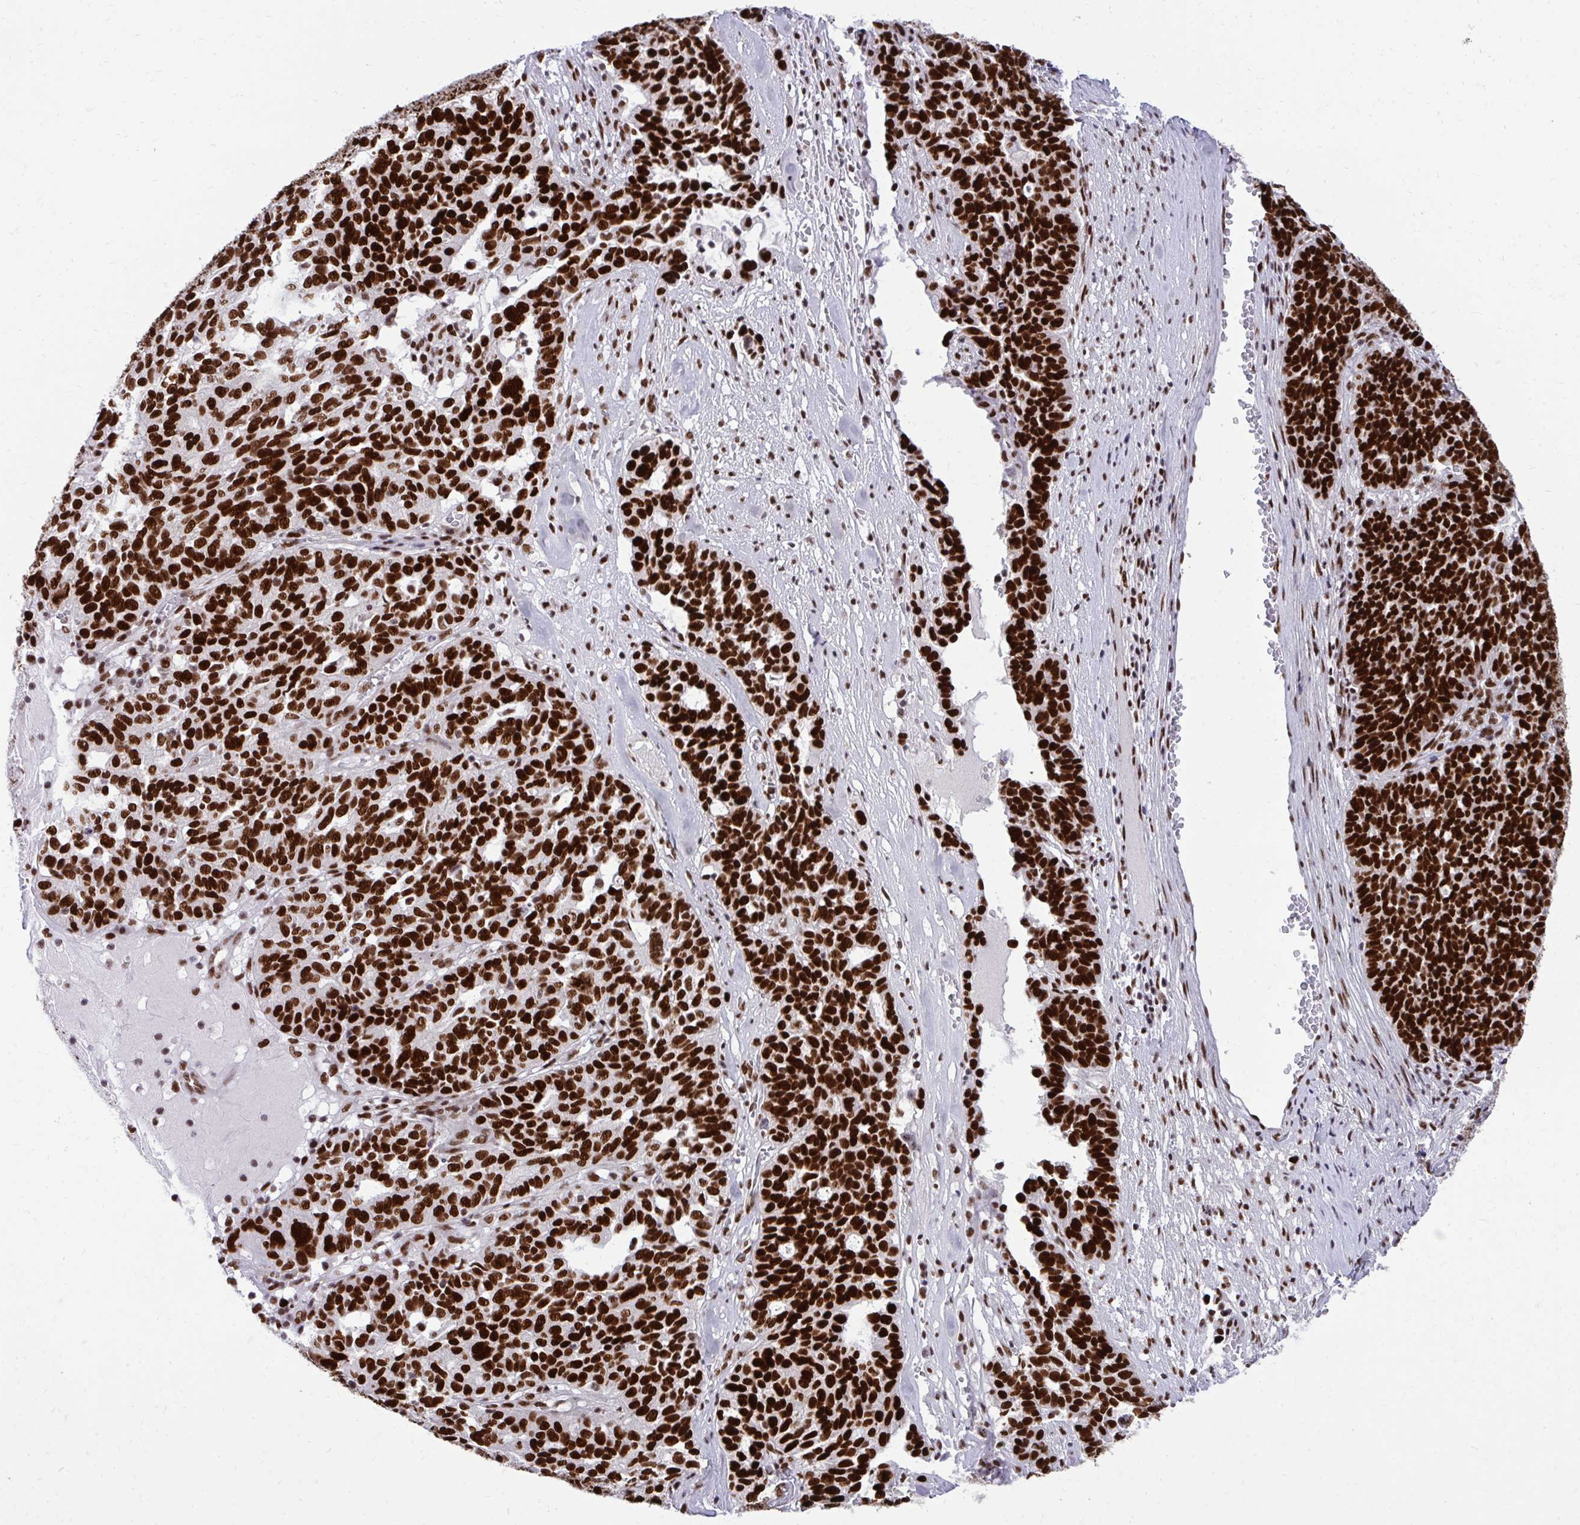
{"staining": {"intensity": "strong", "quantity": ">75%", "location": "nuclear"}, "tissue": "ovarian cancer", "cell_type": "Tumor cells", "image_type": "cancer", "snomed": [{"axis": "morphology", "description": "Cystadenocarcinoma, serous, NOS"}, {"axis": "topography", "description": "Ovary"}], "caption": "Approximately >75% of tumor cells in human serous cystadenocarcinoma (ovarian) reveal strong nuclear protein staining as visualized by brown immunohistochemical staining.", "gene": "CDYL", "patient": {"sex": "female", "age": 59}}